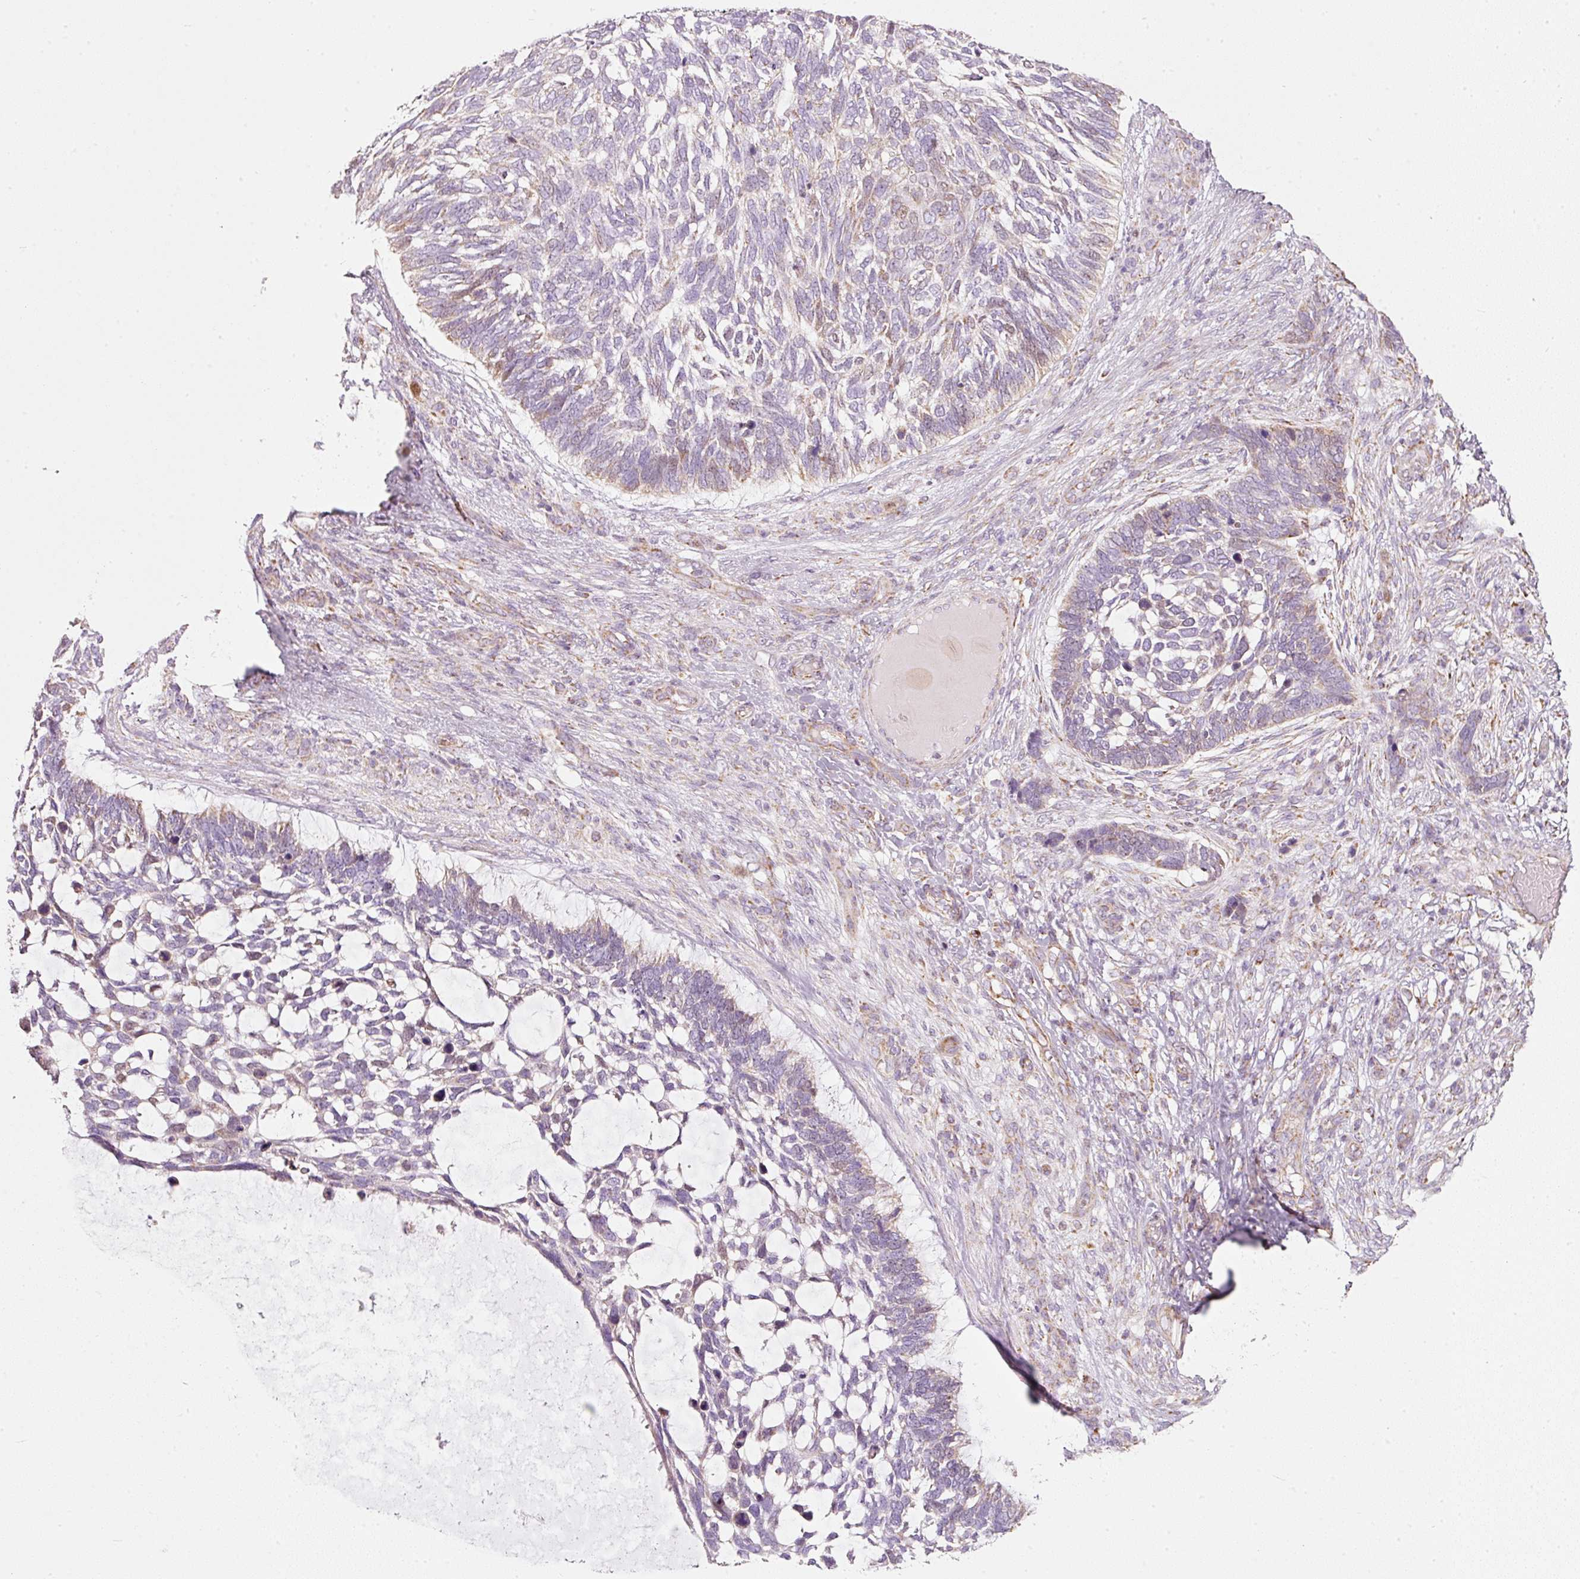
{"staining": {"intensity": "weak", "quantity": "<25%", "location": "cytoplasmic/membranous,nuclear"}, "tissue": "skin cancer", "cell_type": "Tumor cells", "image_type": "cancer", "snomed": [{"axis": "morphology", "description": "Basal cell carcinoma"}, {"axis": "topography", "description": "Skin"}], "caption": "An immunohistochemistry (IHC) image of basal cell carcinoma (skin) is shown. There is no staining in tumor cells of basal cell carcinoma (skin).", "gene": "DUT", "patient": {"sex": "male", "age": 88}}